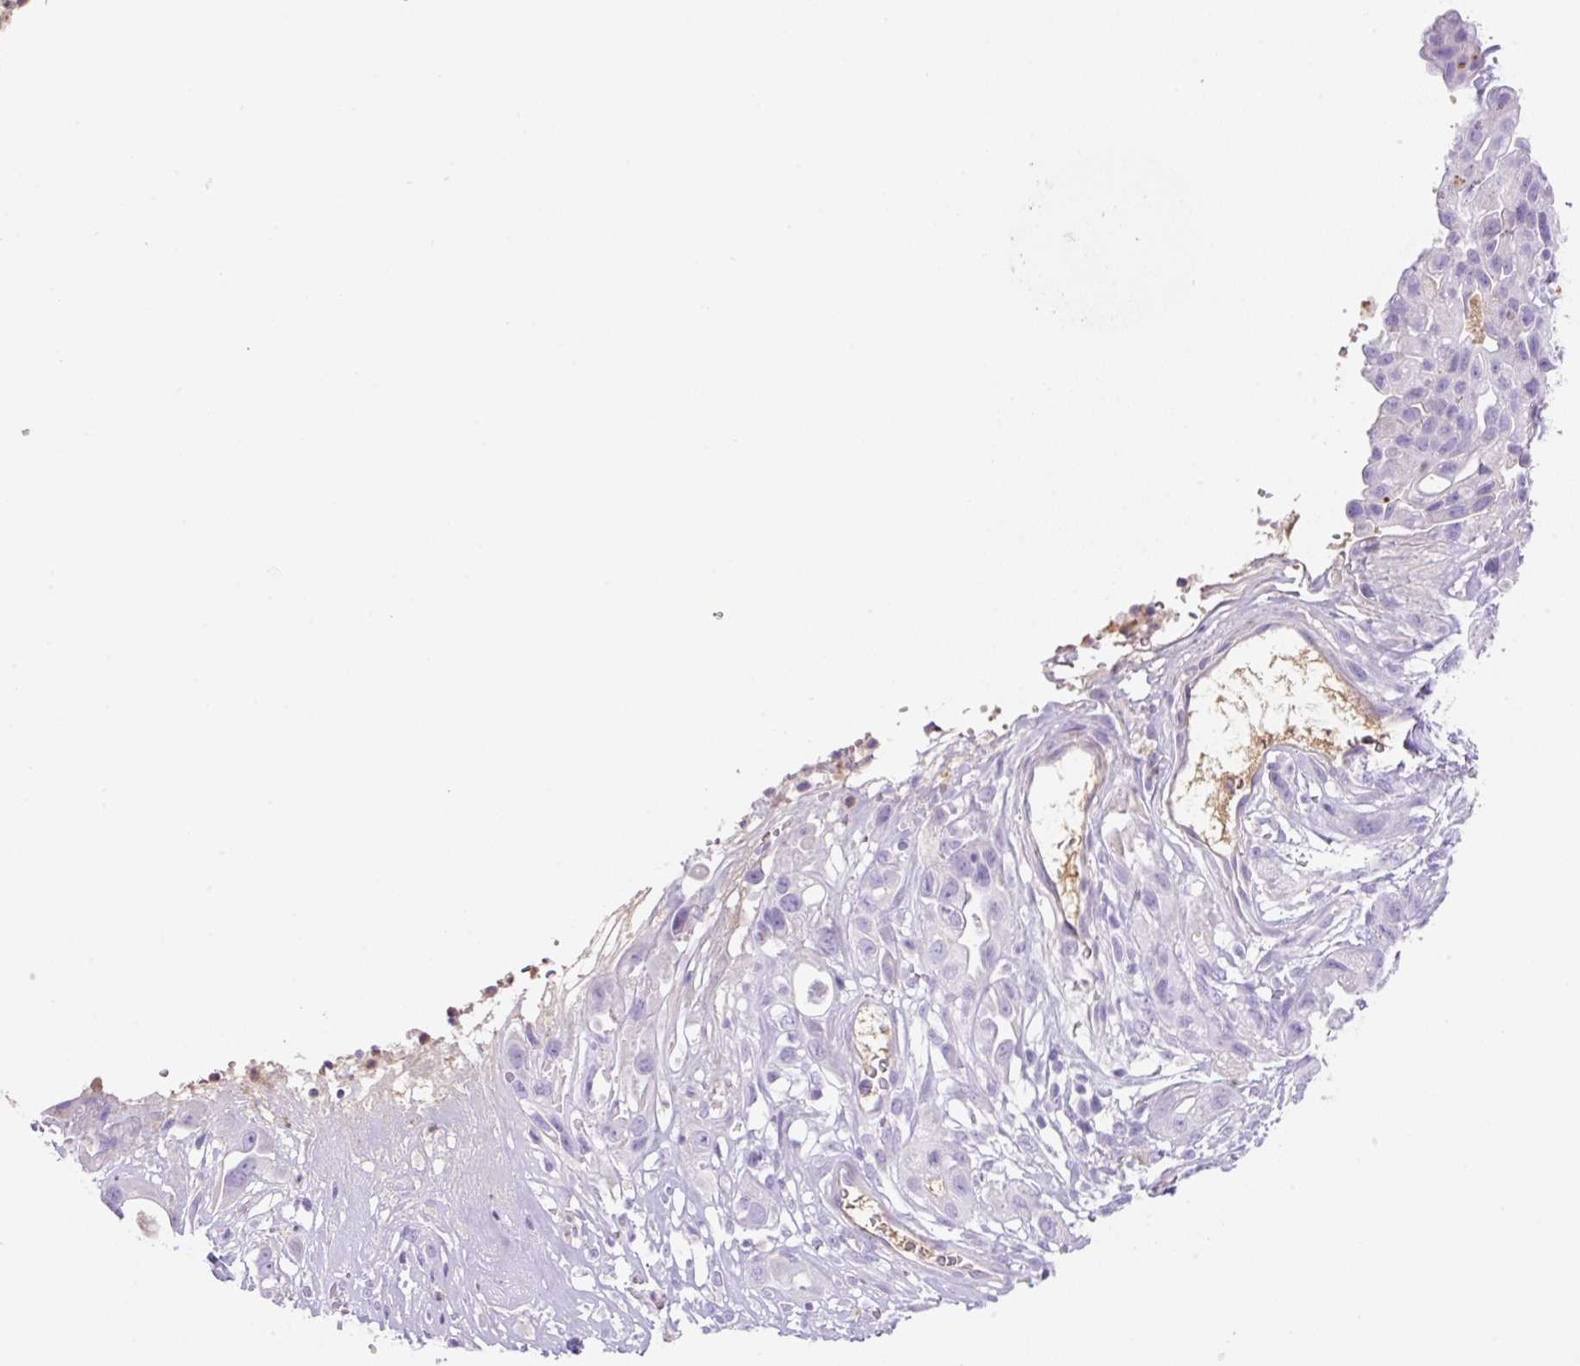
{"staining": {"intensity": "negative", "quantity": "none", "location": "none"}, "tissue": "pancreatic cancer", "cell_type": "Tumor cells", "image_type": "cancer", "snomed": [{"axis": "morphology", "description": "Adenocarcinoma, NOS"}, {"axis": "topography", "description": "Pancreas"}], "caption": "IHC micrograph of human adenocarcinoma (pancreatic) stained for a protein (brown), which demonstrates no expression in tumor cells.", "gene": "TDRD15", "patient": {"sex": "male", "age": 44}}